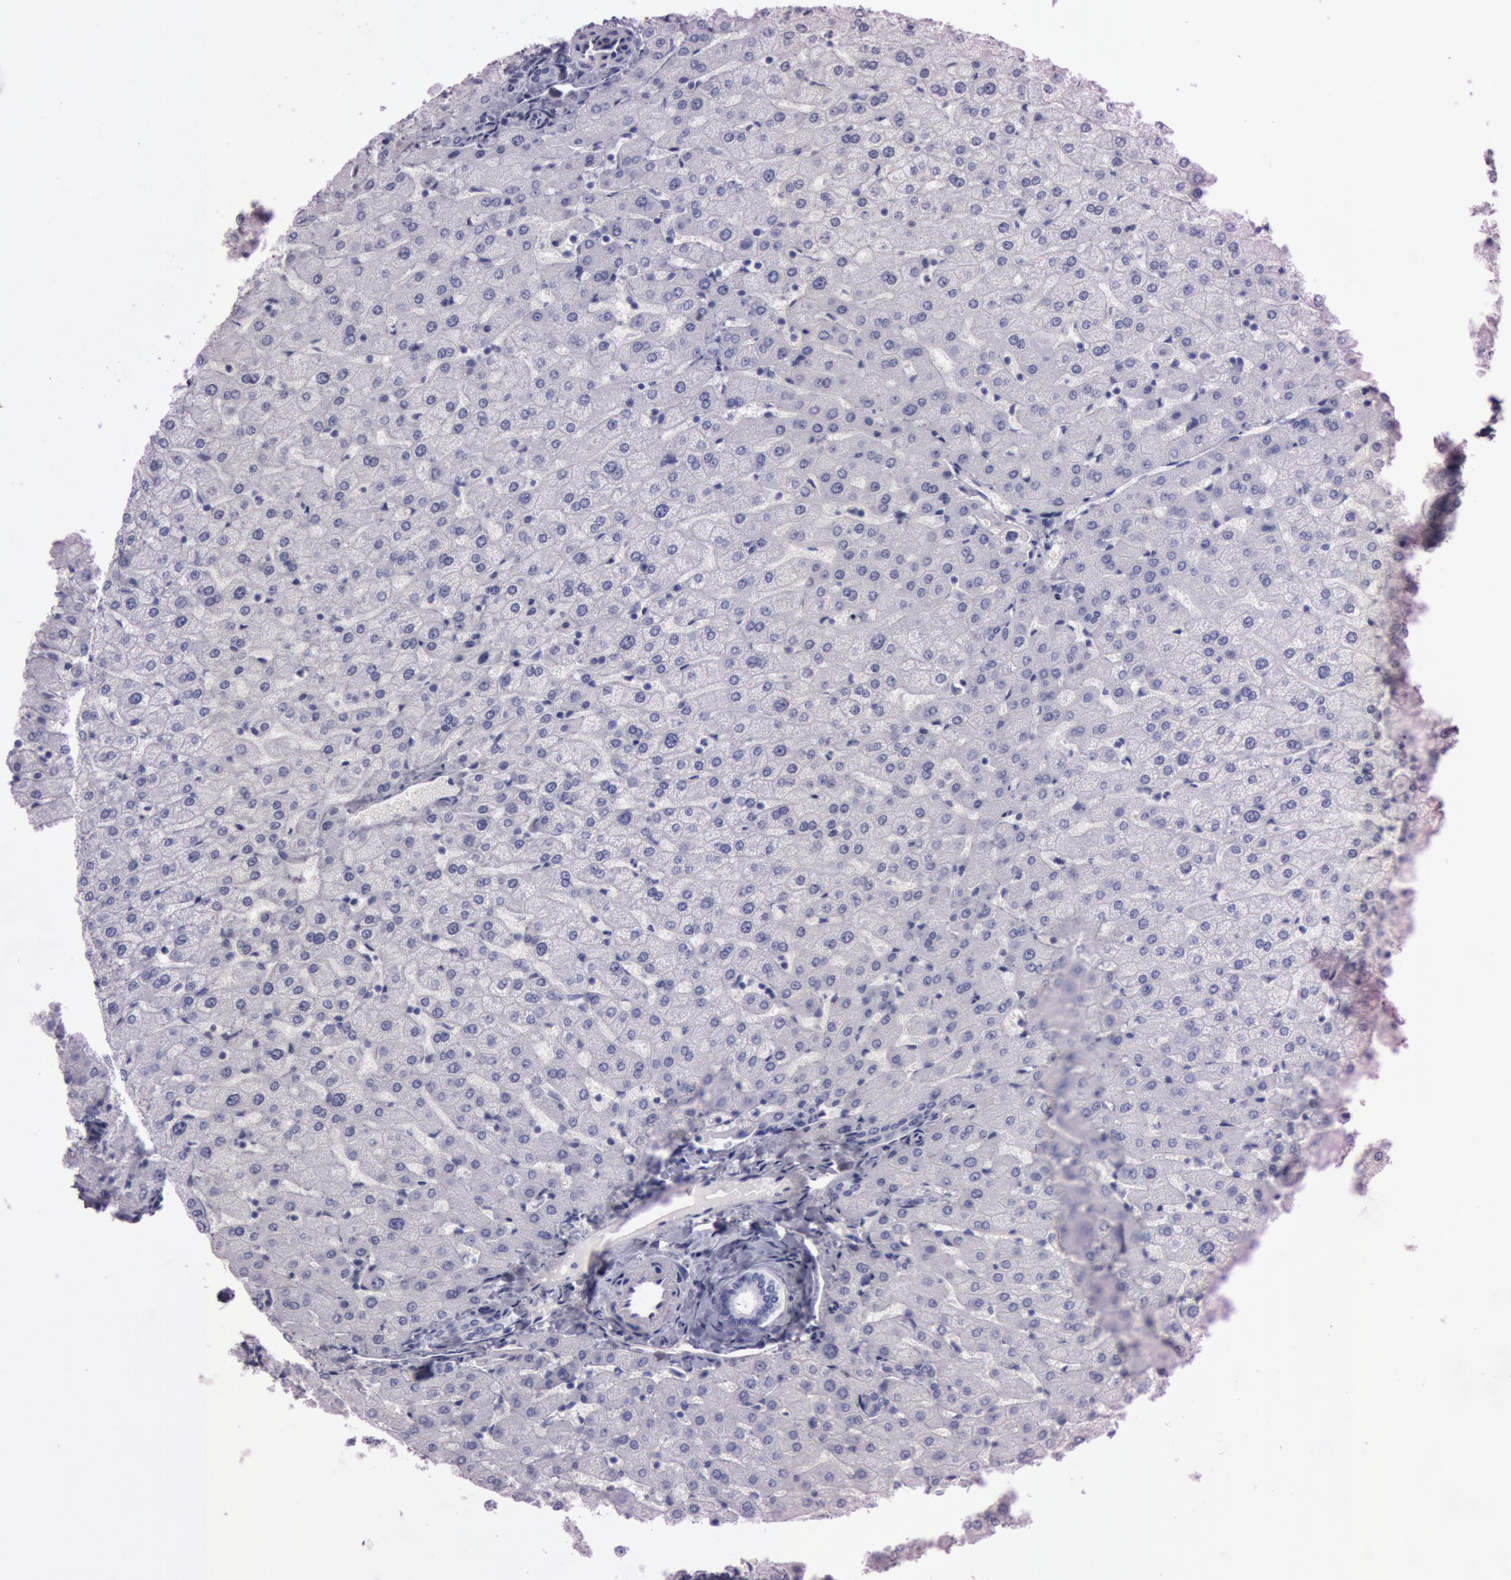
{"staining": {"intensity": "negative", "quantity": "none", "location": "none"}, "tissue": "liver", "cell_type": "Cholangiocytes", "image_type": "normal", "snomed": [{"axis": "morphology", "description": "Normal tissue, NOS"}, {"axis": "morphology", "description": "Fibrosis, NOS"}, {"axis": "topography", "description": "Liver"}], "caption": "A micrograph of human liver is negative for staining in cholangiocytes.", "gene": "S100A7", "patient": {"sex": "female", "age": 29}}